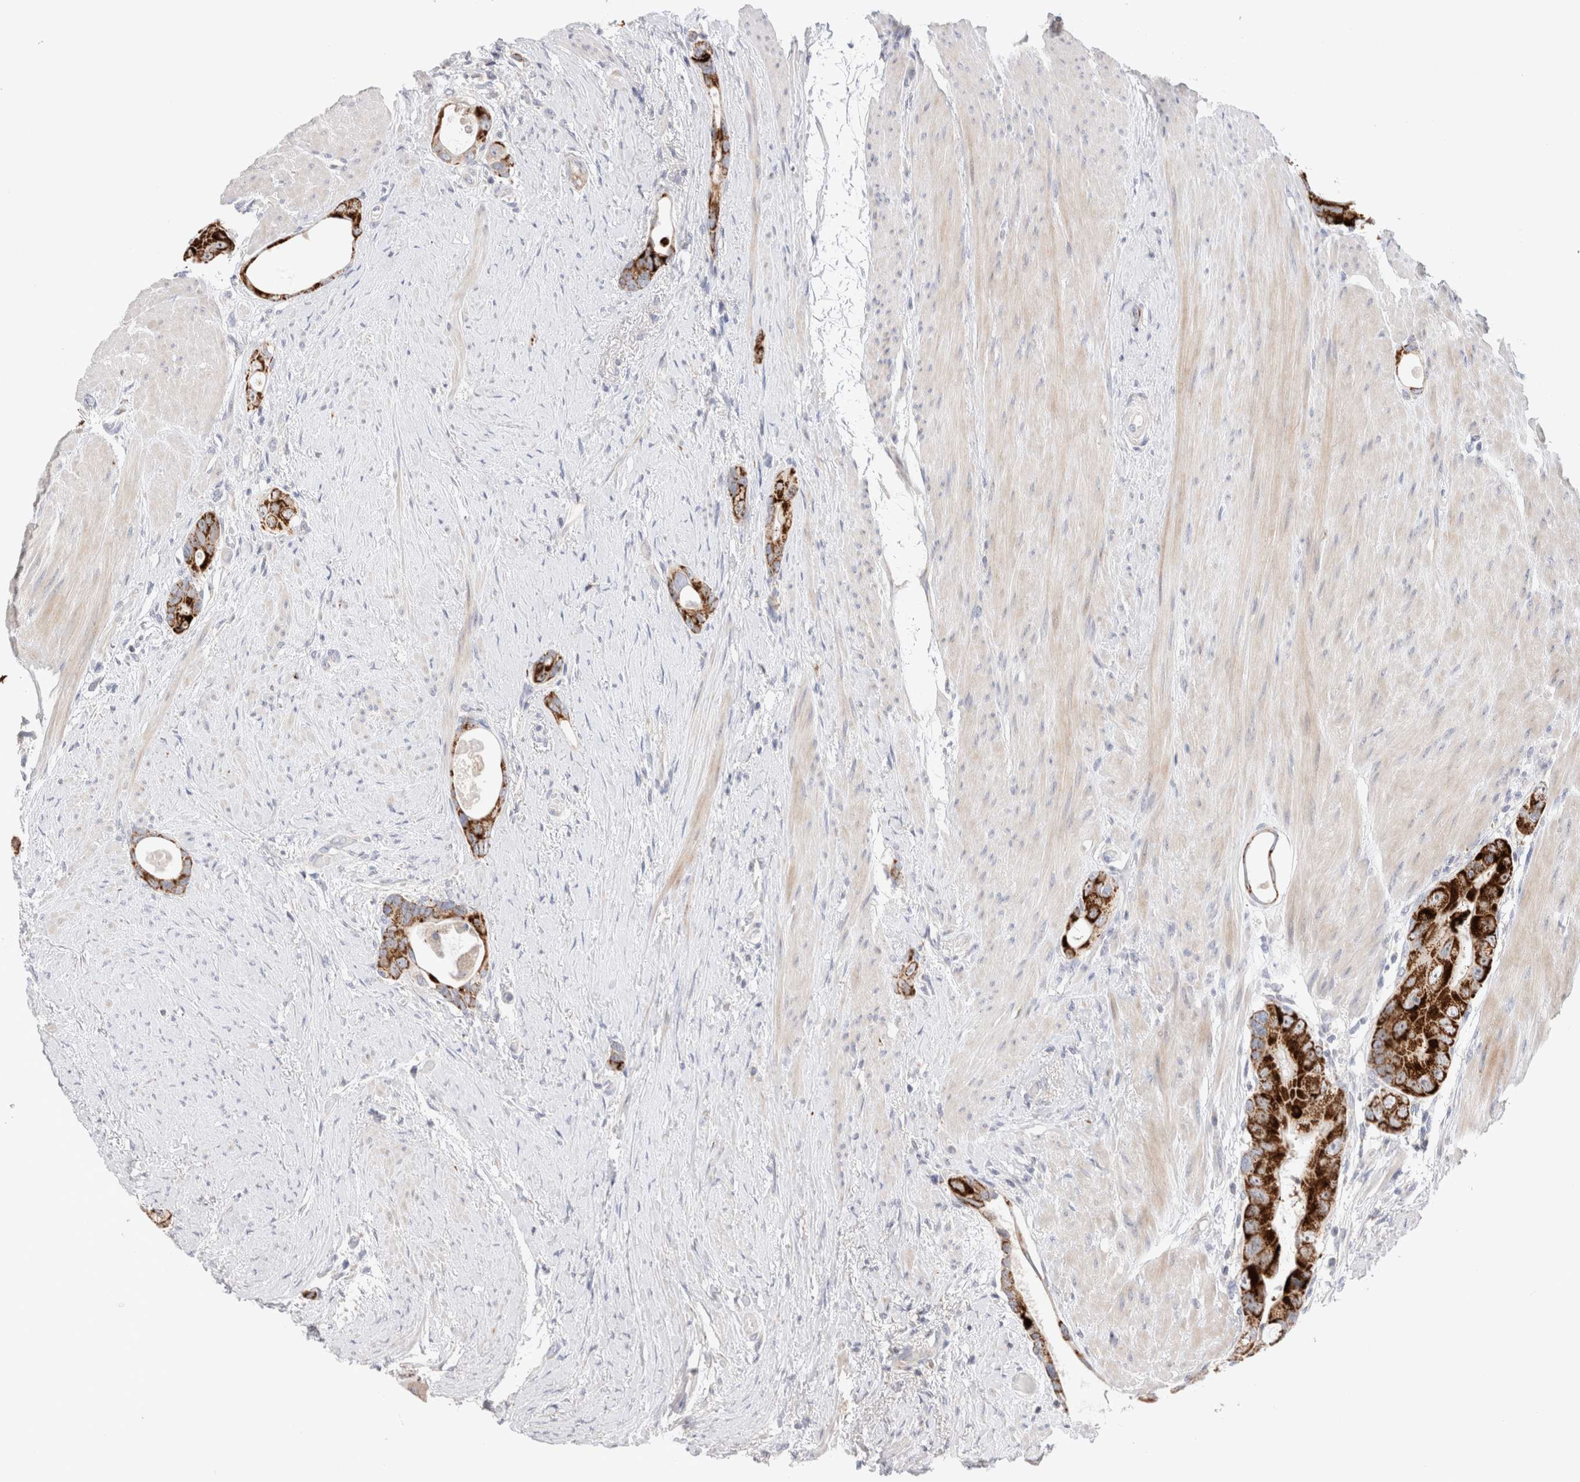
{"staining": {"intensity": "strong", "quantity": ">75%", "location": "cytoplasmic/membranous"}, "tissue": "colorectal cancer", "cell_type": "Tumor cells", "image_type": "cancer", "snomed": [{"axis": "morphology", "description": "Adenocarcinoma, NOS"}, {"axis": "topography", "description": "Rectum"}], "caption": "IHC image of neoplastic tissue: adenocarcinoma (colorectal) stained using immunohistochemistry shows high levels of strong protein expression localized specifically in the cytoplasmic/membranous of tumor cells, appearing as a cytoplasmic/membranous brown color.", "gene": "CHADL", "patient": {"sex": "male", "age": 51}}